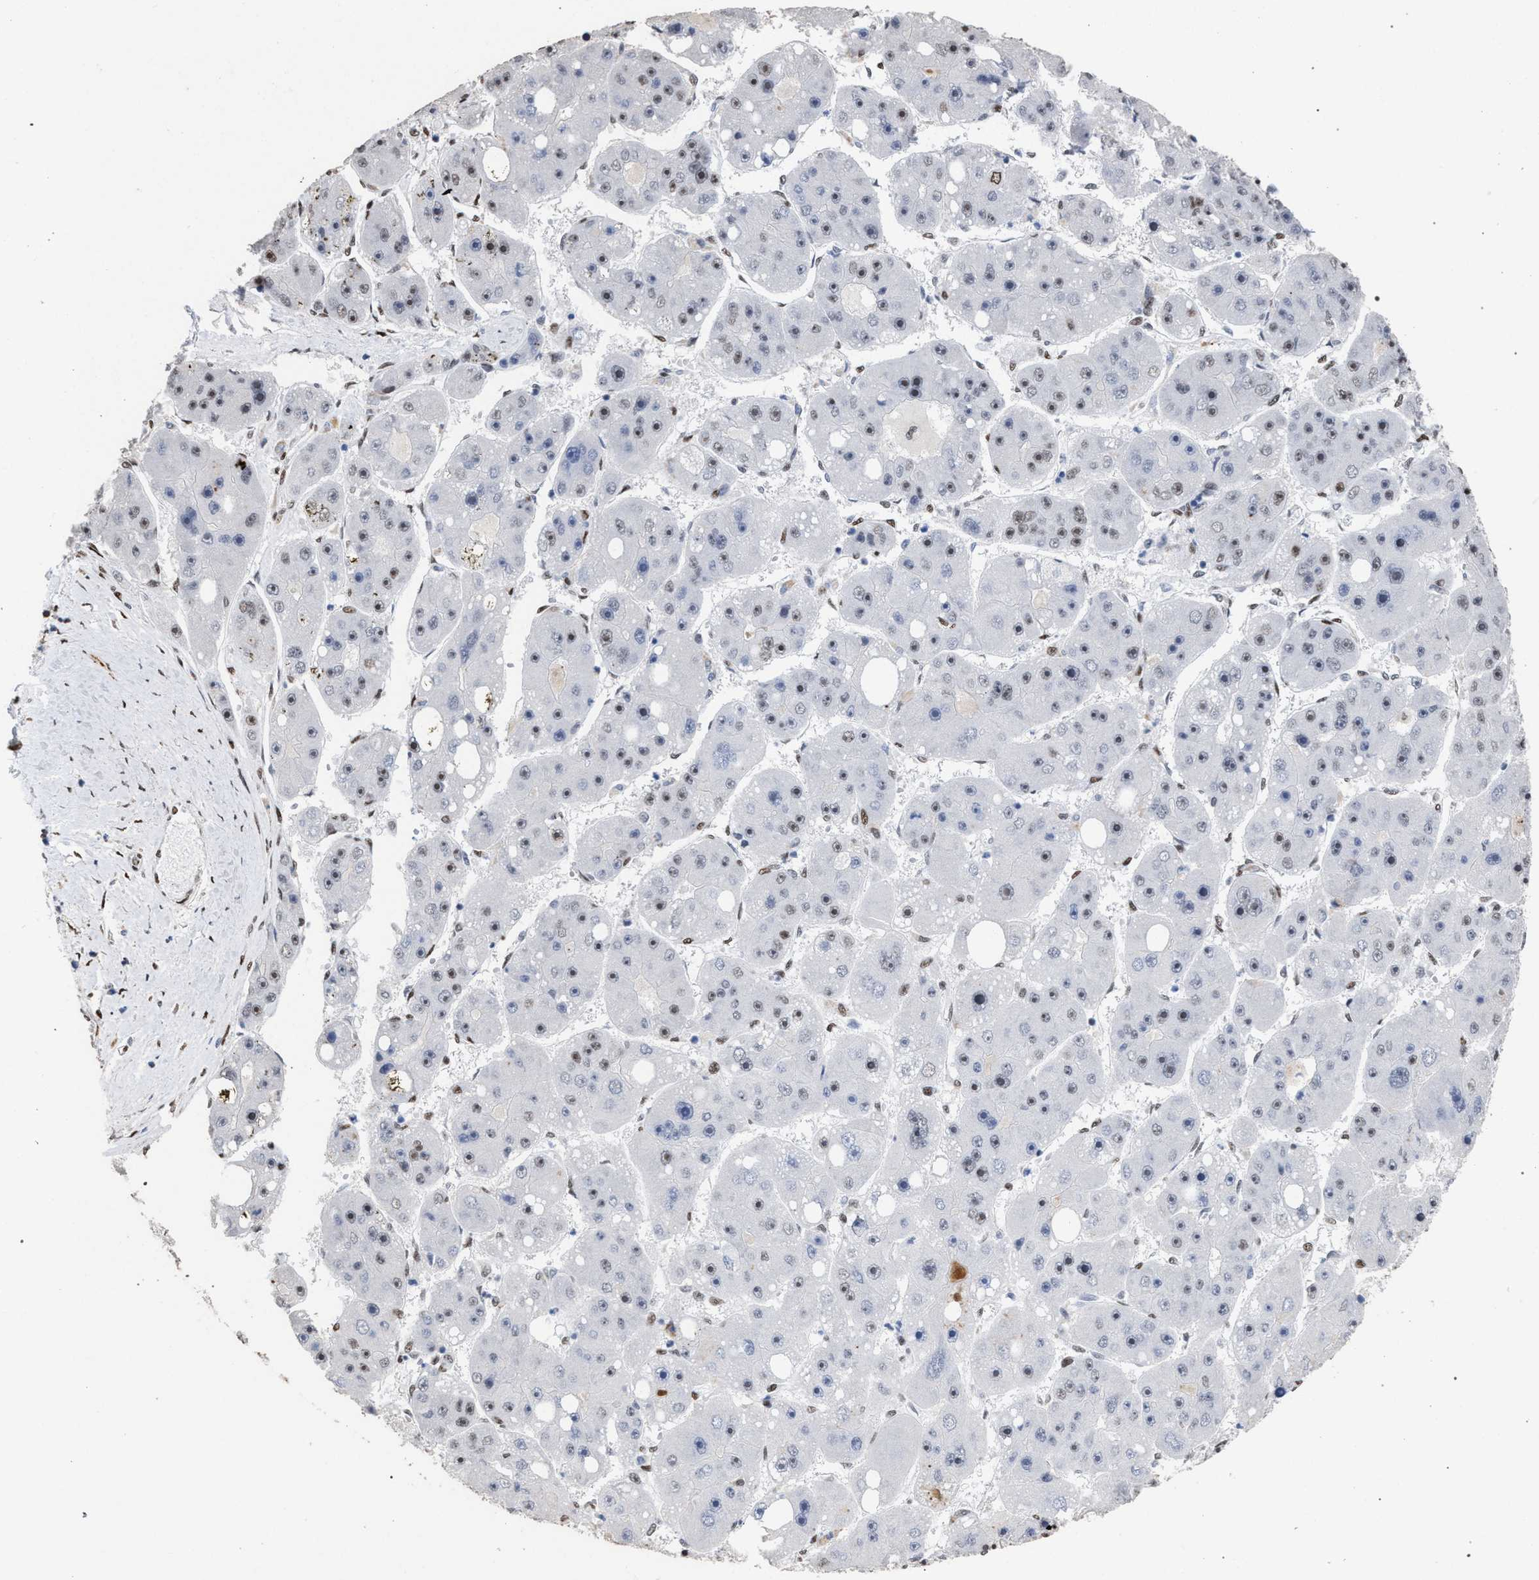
{"staining": {"intensity": "weak", "quantity": "25%-75%", "location": "nuclear"}, "tissue": "liver cancer", "cell_type": "Tumor cells", "image_type": "cancer", "snomed": [{"axis": "morphology", "description": "Carcinoma, Hepatocellular, NOS"}, {"axis": "topography", "description": "Liver"}], "caption": "High-magnification brightfield microscopy of liver hepatocellular carcinoma stained with DAB (brown) and counterstained with hematoxylin (blue). tumor cells exhibit weak nuclear staining is present in about25%-75% of cells.", "gene": "TP53BP1", "patient": {"sex": "female", "age": 61}}